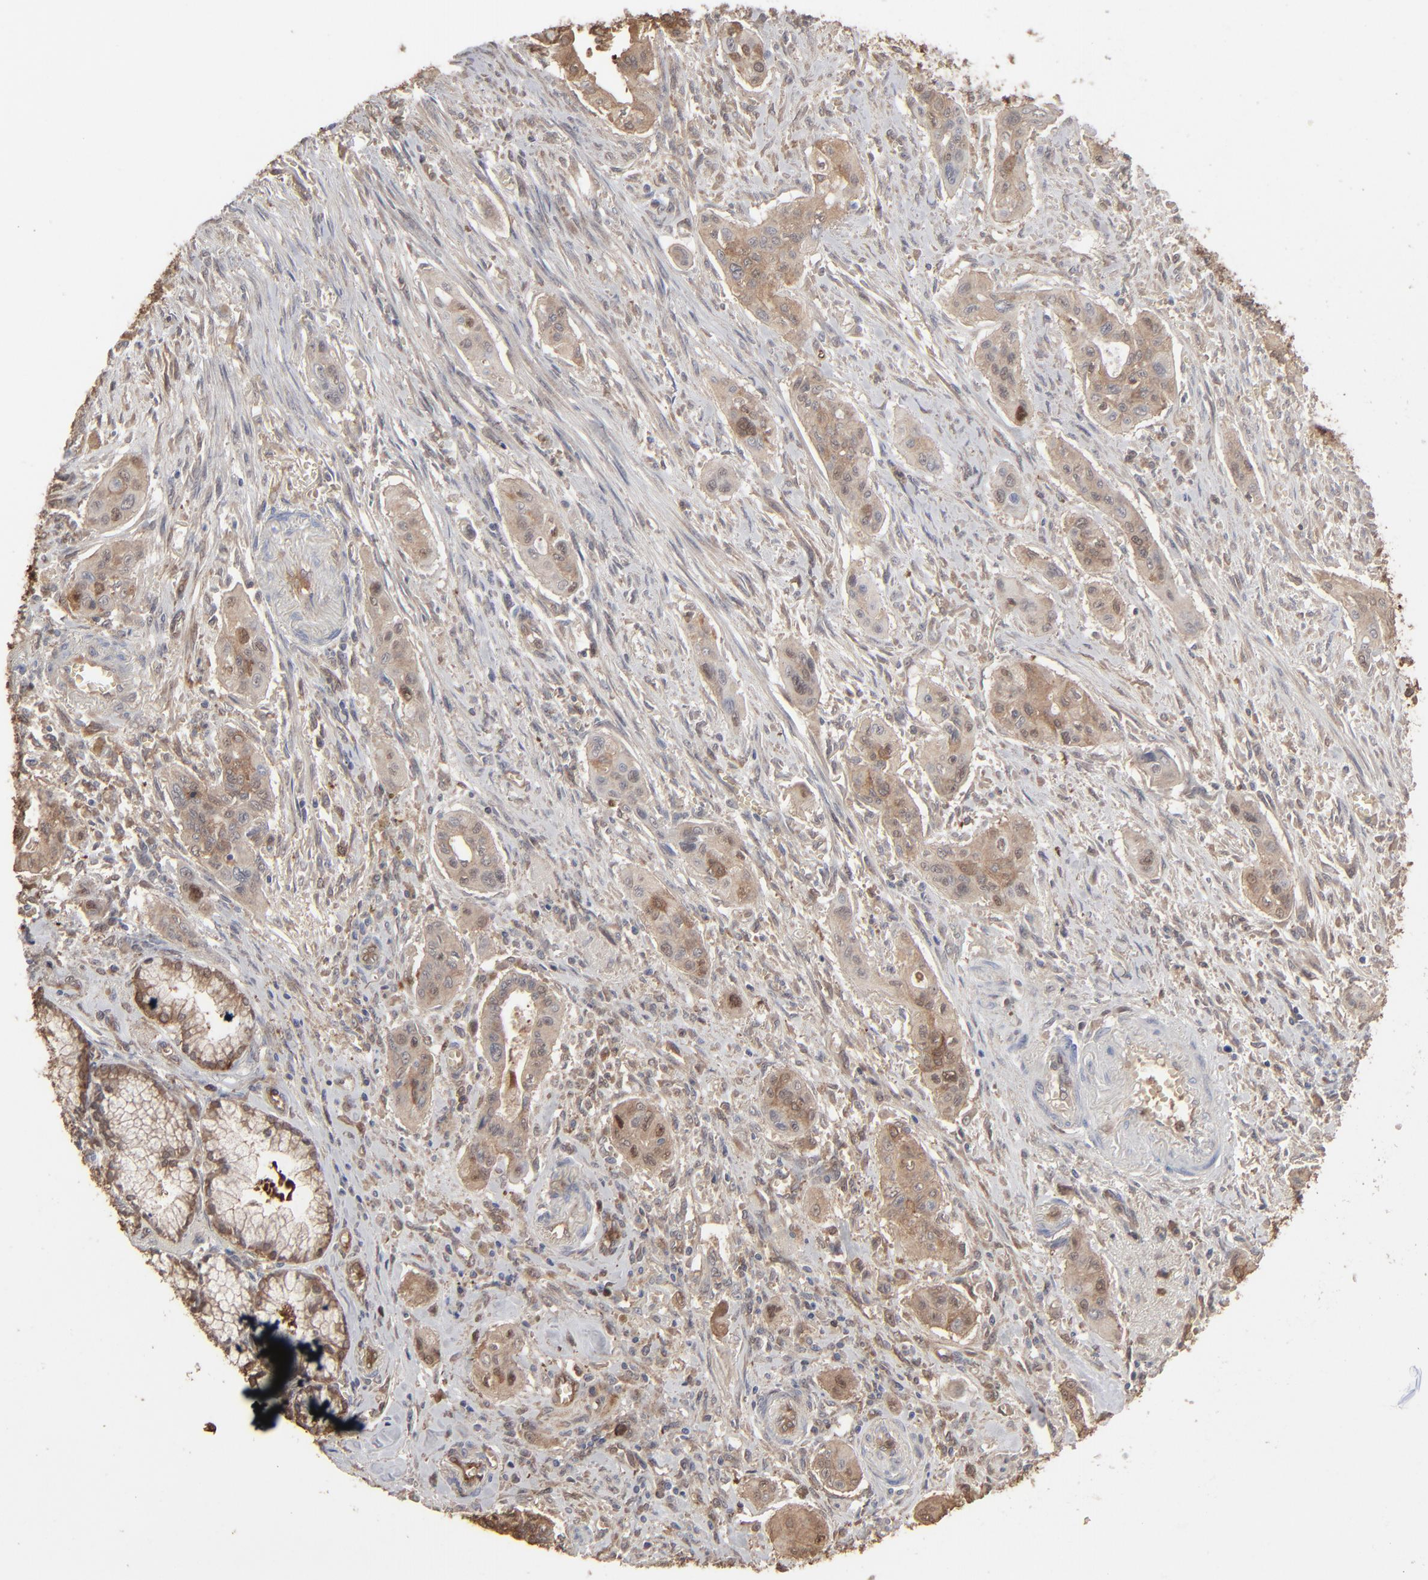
{"staining": {"intensity": "moderate", "quantity": ">75%", "location": "cytoplasmic/membranous"}, "tissue": "pancreatic cancer", "cell_type": "Tumor cells", "image_type": "cancer", "snomed": [{"axis": "morphology", "description": "Adenocarcinoma, NOS"}, {"axis": "topography", "description": "Pancreas"}], "caption": "Pancreatic cancer stained with immunohistochemistry demonstrates moderate cytoplasmic/membranous positivity in approximately >75% of tumor cells.", "gene": "NME1-NME2", "patient": {"sex": "male", "age": 77}}